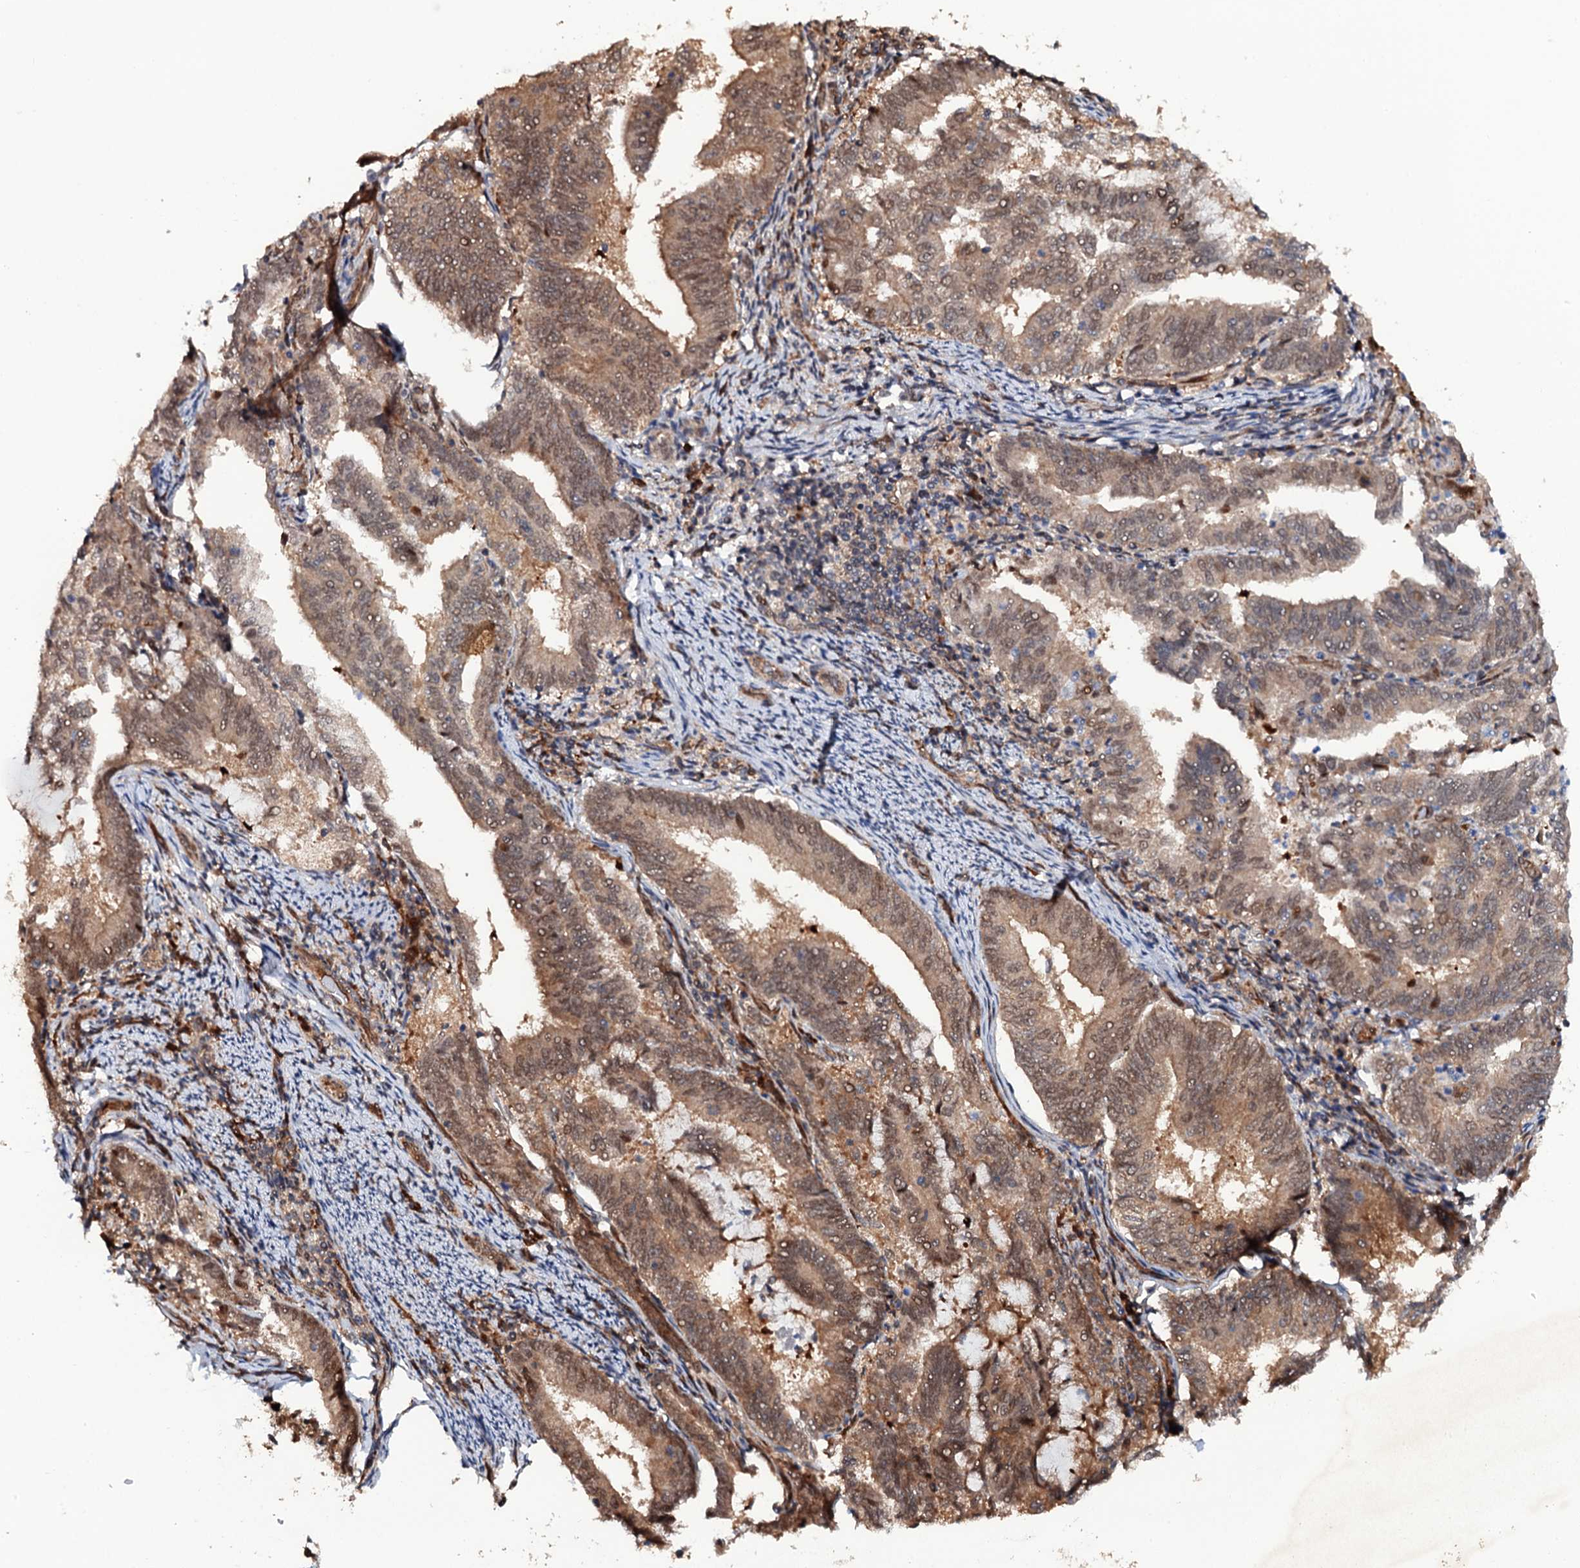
{"staining": {"intensity": "moderate", "quantity": ">75%", "location": "cytoplasmic/membranous,nuclear"}, "tissue": "endometrial cancer", "cell_type": "Tumor cells", "image_type": "cancer", "snomed": [{"axis": "morphology", "description": "Adenocarcinoma, NOS"}, {"axis": "topography", "description": "Endometrium"}], "caption": "There is medium levels of moderate cytoplasmic/membranous and nuclear staining in tumor cells of endometrial adenocarcinoma, as demonstrated by immunohistochemical staining (brown color).", "gene": "CDC23", "patient": {"sex": "female", "age": 80}}